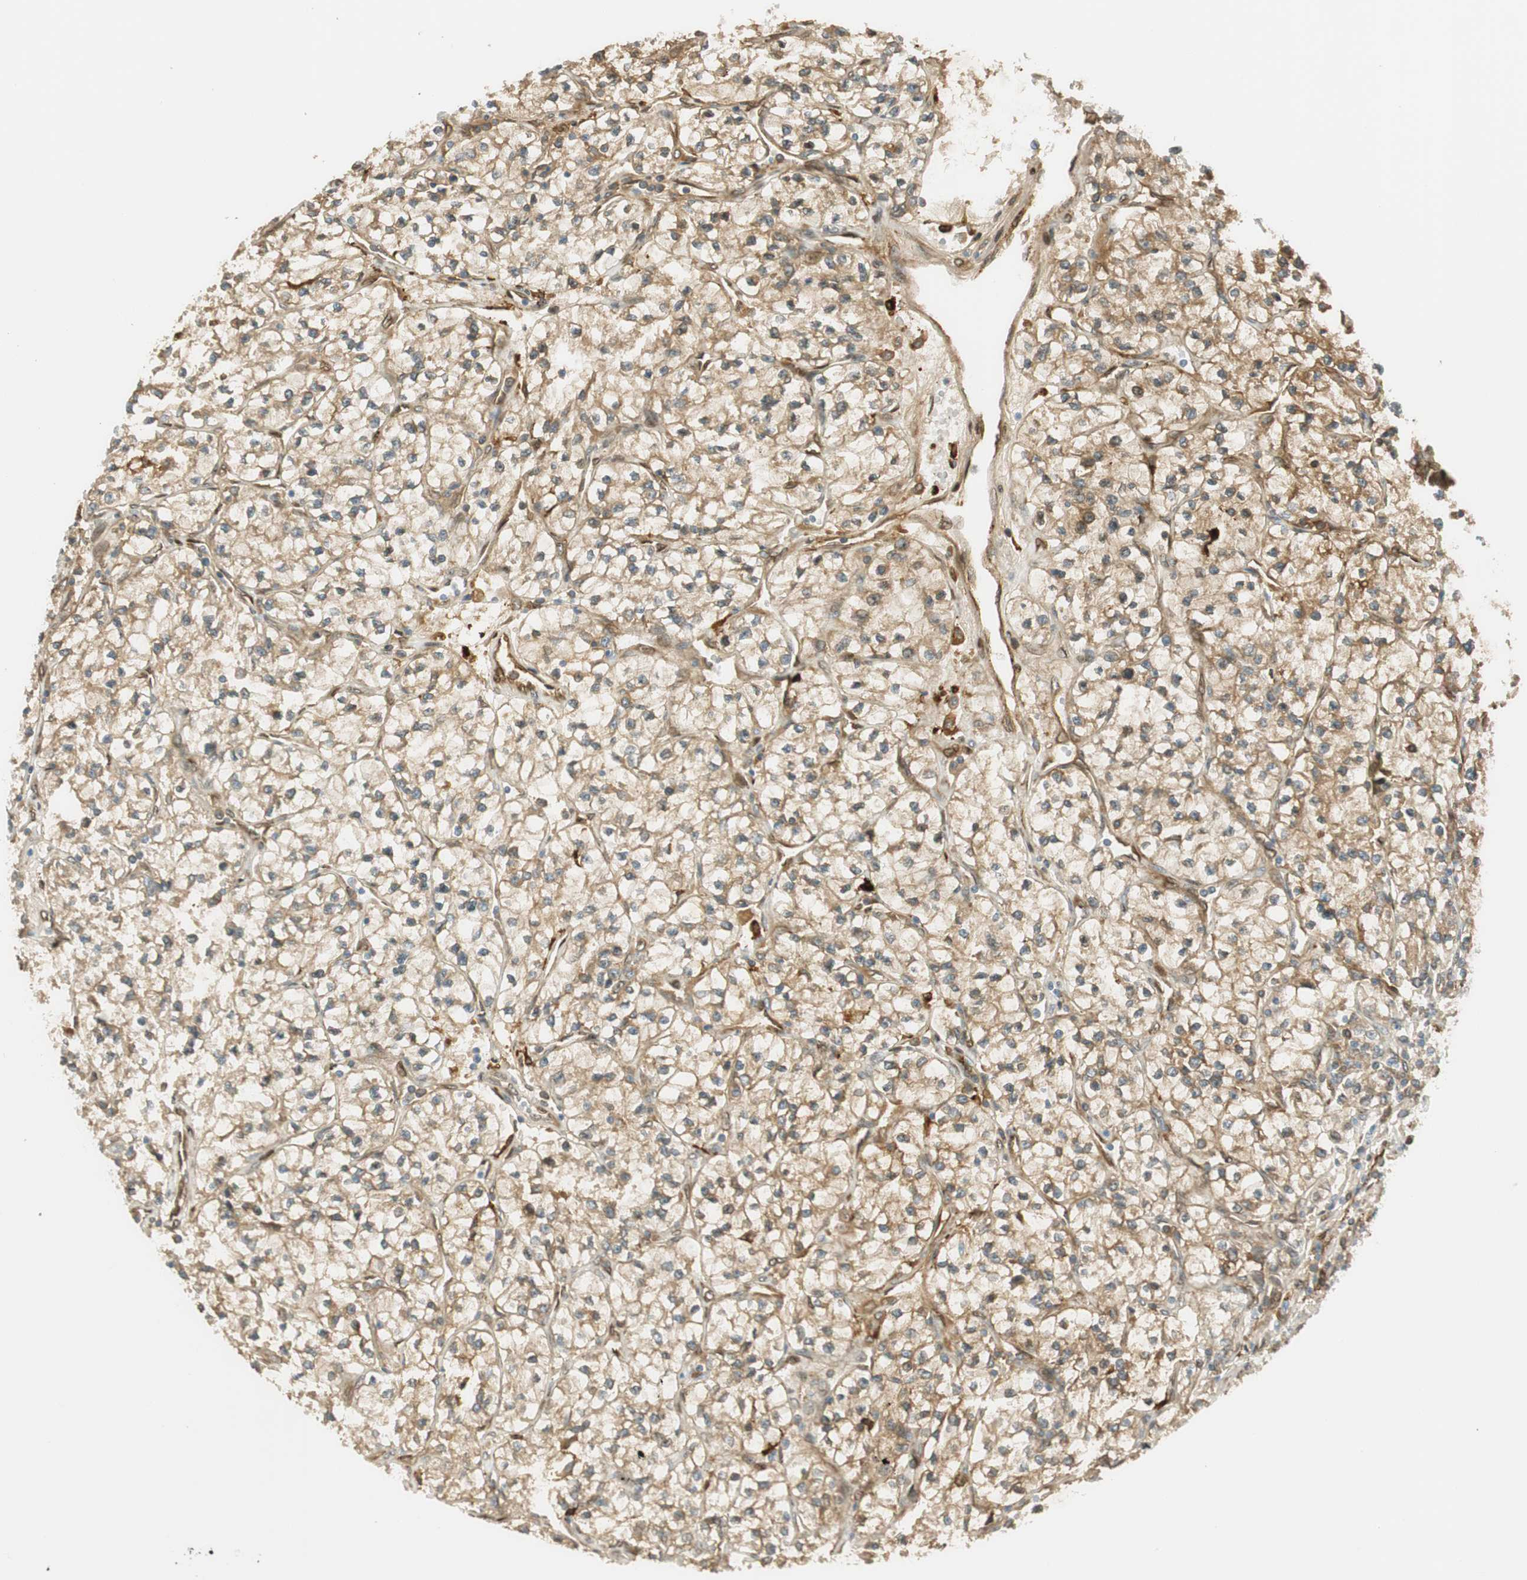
{"staining": {"intensity": "moderate", "quantity": ">75%", "location": "cytoplasmic/membranous"}, "tissue": "renal cancer", "cell_type": "Tumor cells", "image_type": "cancer", "snomed": [{"axis": "morphology", "description": "Adenocarcinoma, NOS"}, {"axis": "topography", "description": "Kidney"}], "caption": "IHC histopathology image of human adenocarcinoma (renal) stained for a protein (brown), which shows medium levels of moderate cytoplasmic/membranous staining in approximately >75% of tumor cells.", "gene": "TMEM260", "patient": {"sex": "female", "age": 57}}